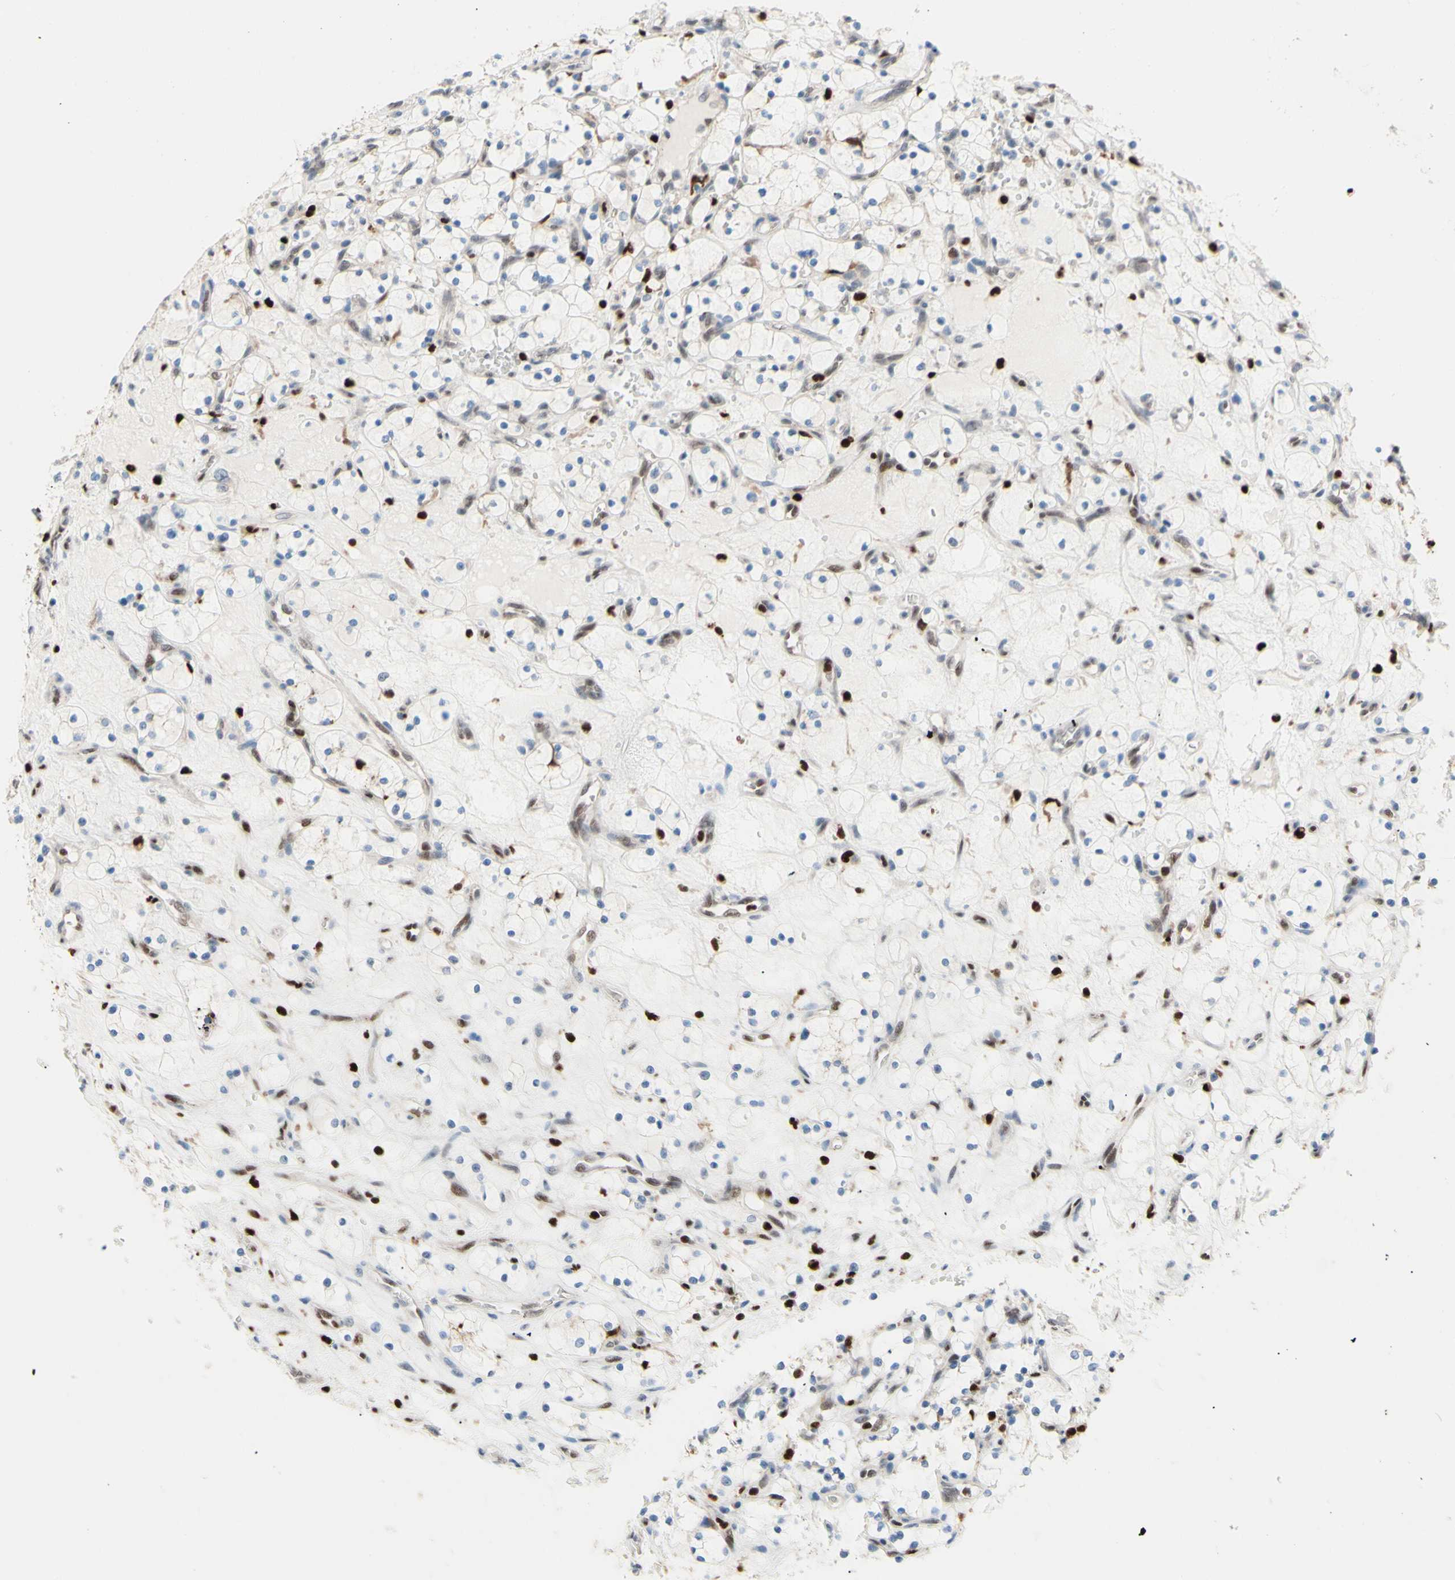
{"staining": {"intensity": "weak", "quantity": "25%-75%", "location": "cytoplasmic/membranous"}, "tissue": "renal cancer", "cell_type": "Tumor cells", "image_type": "cancer", "snomed": [{"axis": "morphology", "description": "Adenocarcinoma, NOS"}, {"axis": "topography", "description": "Kidney"}], "caption": "Protein staining of renal cancer tissue demonstrates weak cytoplasmic/membranous staining in about 25%-75% of tumor cells.", "gene": "EED", "patient": {"sex": "female", "age": 69}}